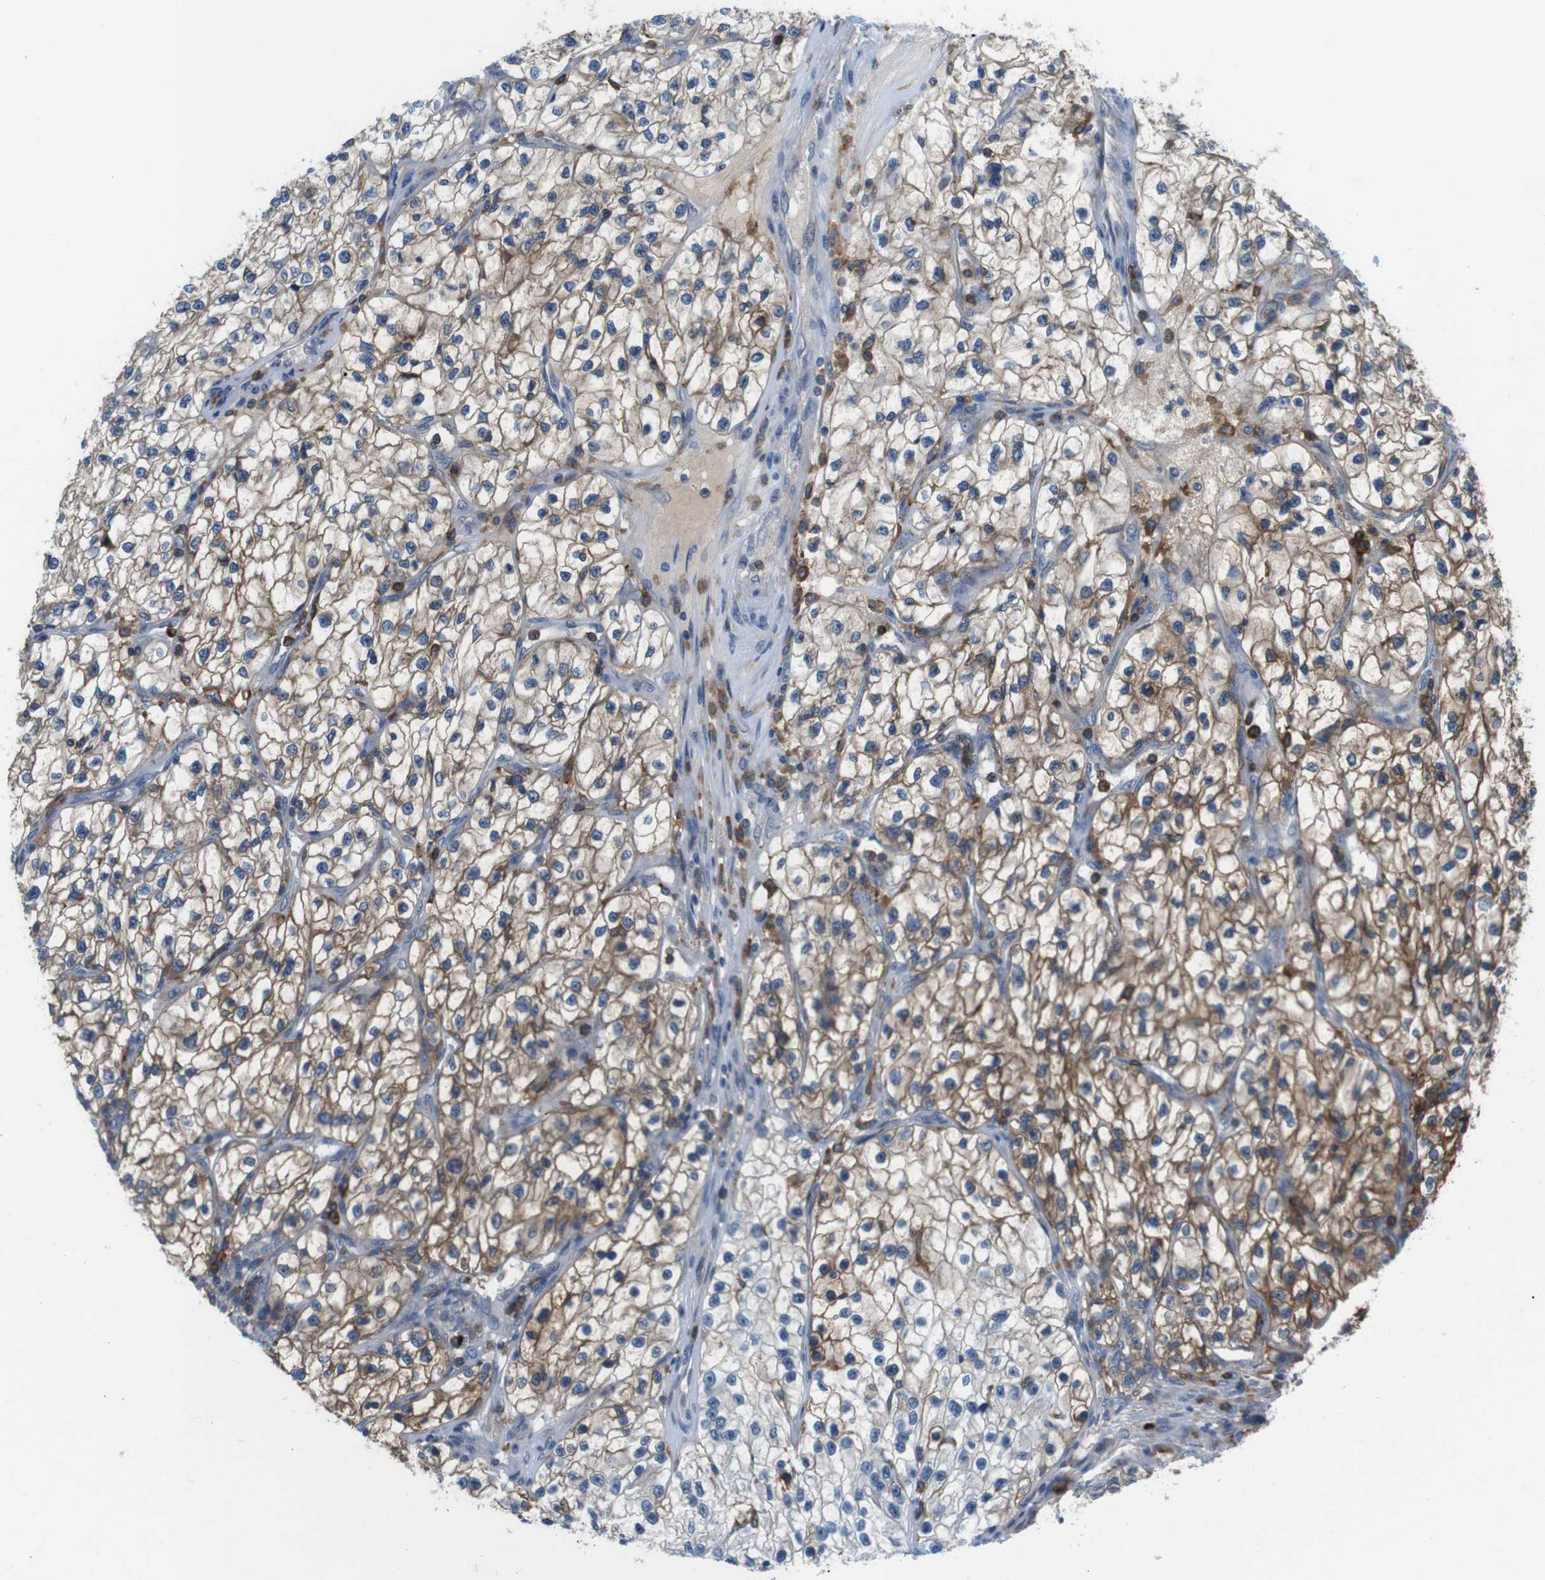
{"staining": {"intensity": "moderate", "quantity": ">75%", "location": "cytoplasmic/membranous"}, "tissue": "renal cancer", "cell_type": "Tumor cells", "image_type": "cancer", "snomed": [{"axis": "morphology", "description": "Adenocarcinoma, NOS"}, {"axis": "topography", "description": "Kidney"}], "caption": "Tumor cells demonstrate medium levels of moderate cytoplasmic/membranous positivity in approximately >75% of cells in renal cancer (adenocarcinoma).", "gene": "CD300C", "patient": {"sex": "female", "age": 57}}